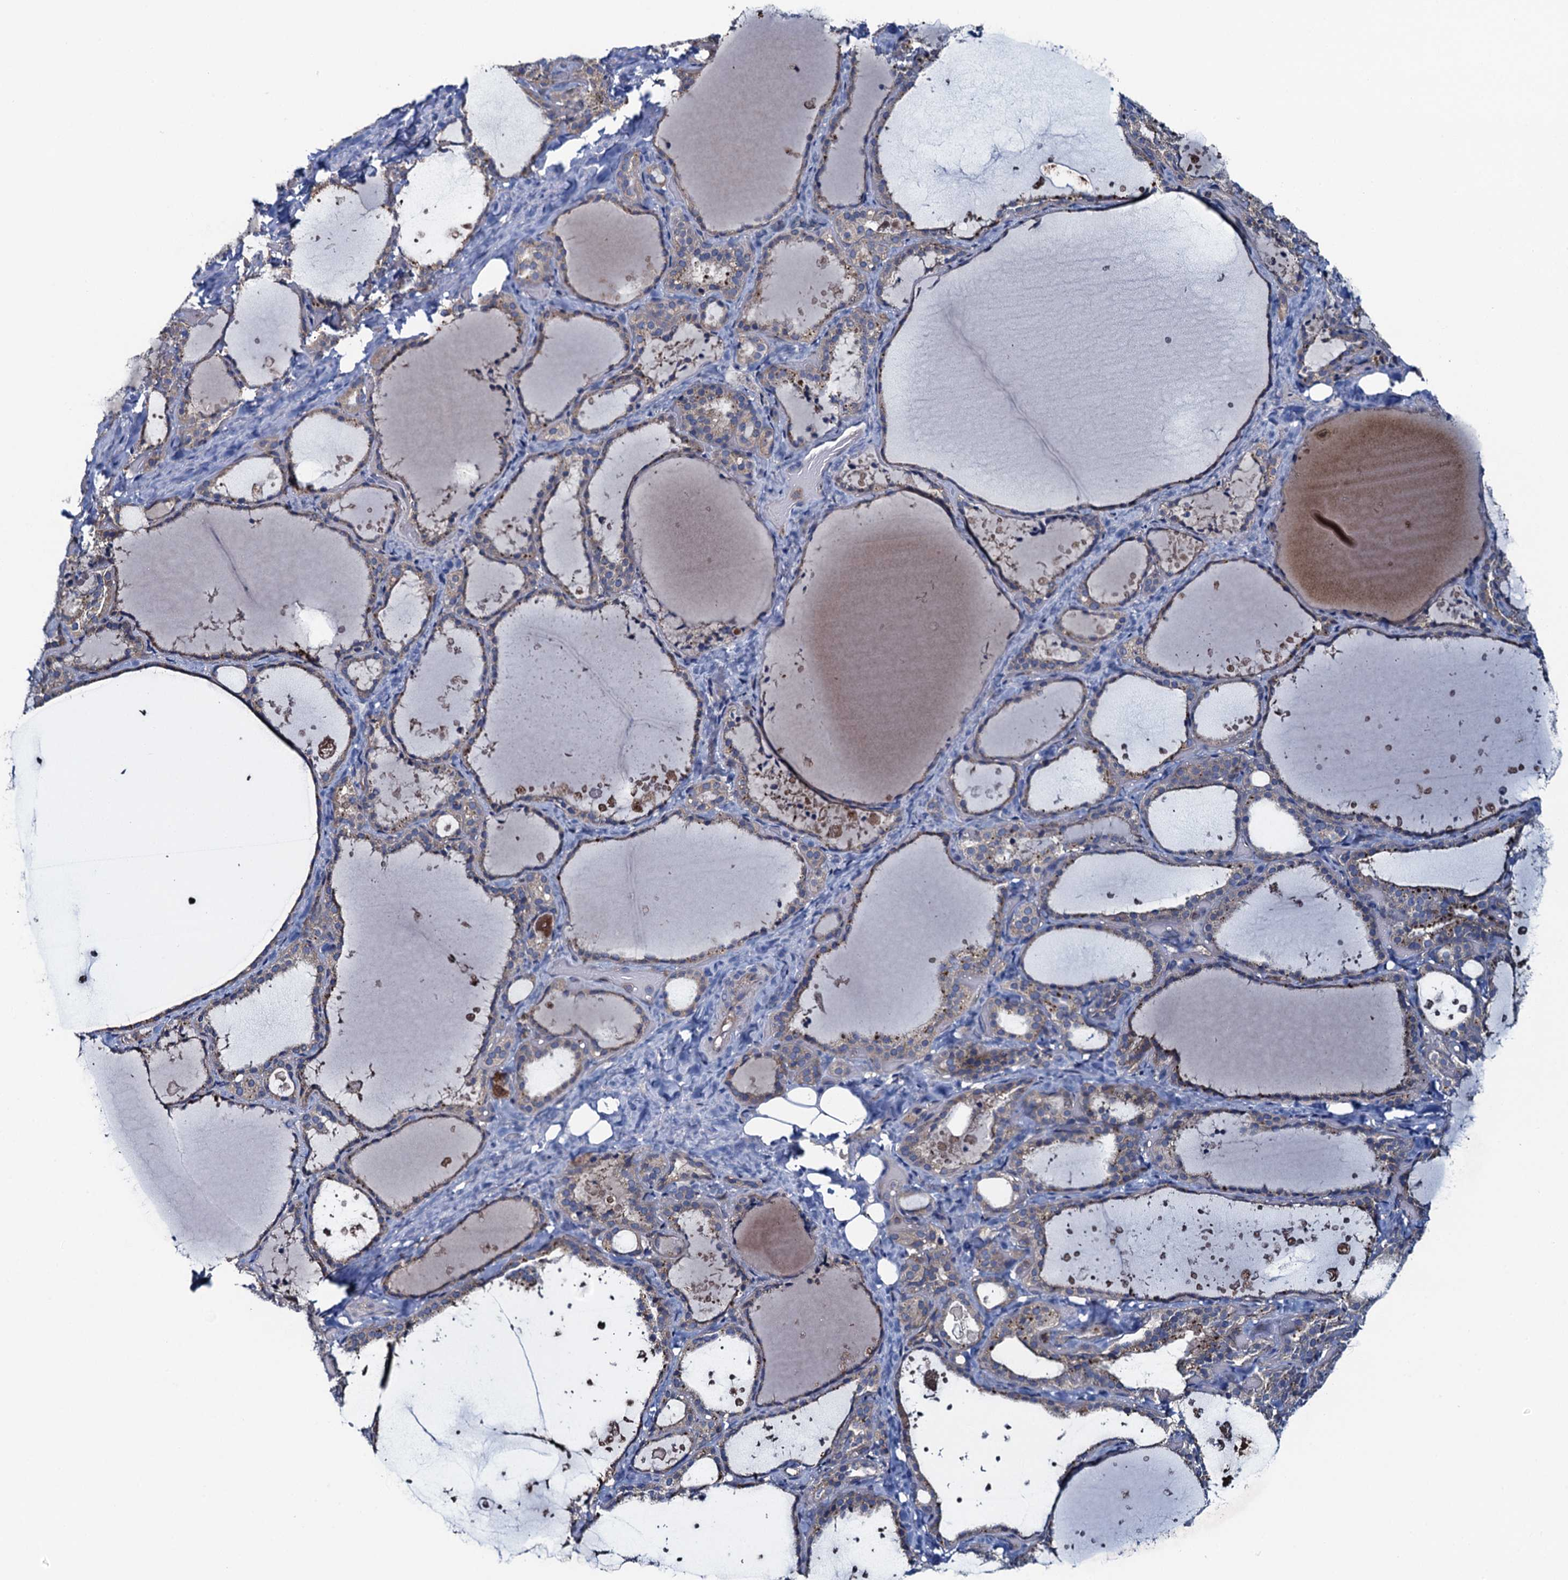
{"staining": {"intensity": "weak", "quantity": "25%-75%", "location": "cytoplasmic/membranous"}, "tissue": "thyroid gland", "cell_type": "Glandular cells", "image_type": "normal", "snomed": [{"axis": "morphology", "description": "Normal tissue, NOS"}, {"axis": "topography", "description": "Thyroid gland"}], "caption": "This micrograph reveals IHC staining of normal human thyroid gland, with low weak cytoplasmic/membranous expression in about 25%-75% of glandular cells.", "gene": "ADCY9", "patient": {"sex": "female", "age": 44}}